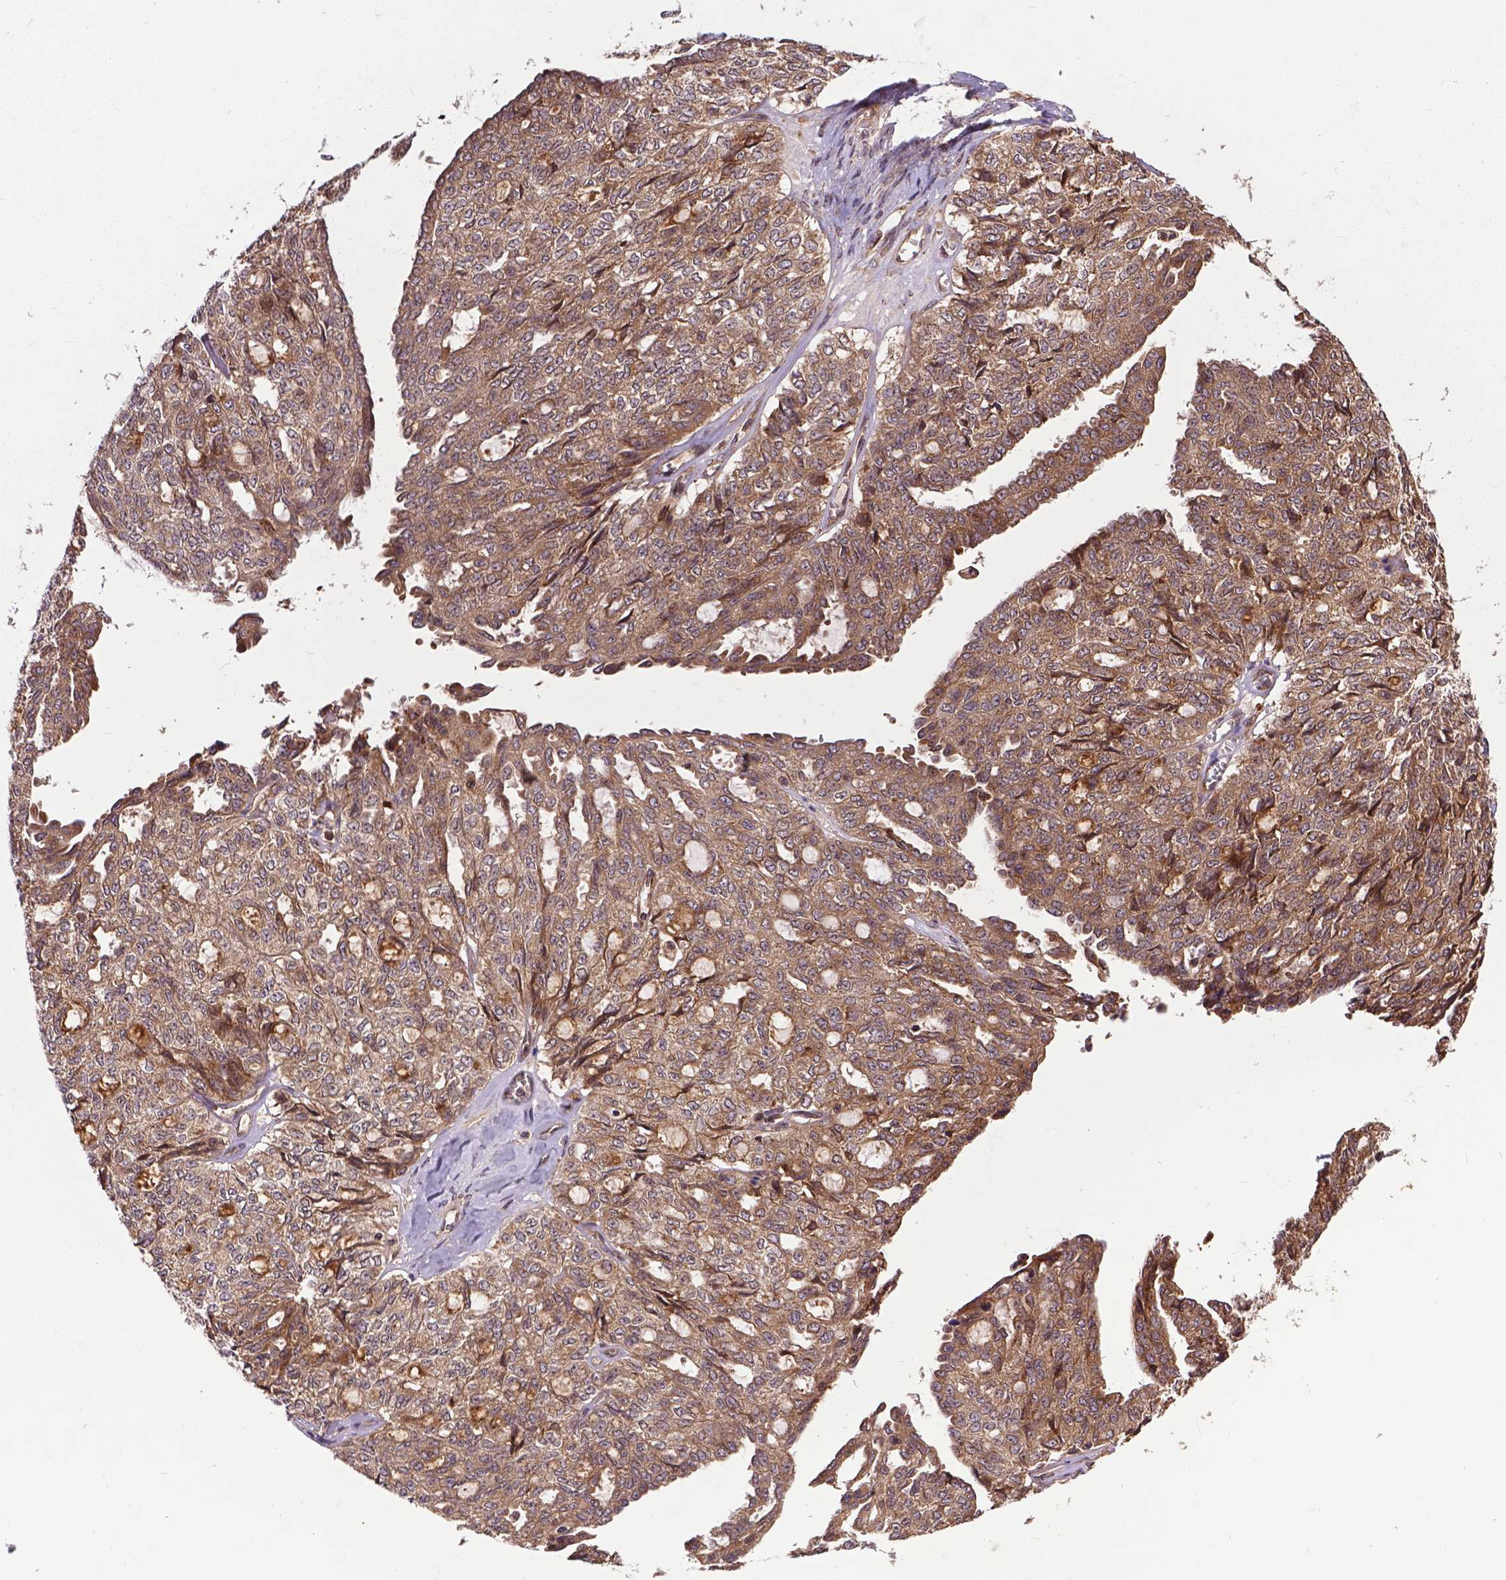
{"staining": {"intensity": "moderate", "quantity": ">75%", "location": "cytoplasmic/membranous"}, "tissue": "ovarian cancer", "cell_type": "Tumor cells", "image_type": "cancer", "snomed": [{"axis": "morphology", "description": "Cystadenocarcinoma, serous, NOS"}, {"axis": "topography", "description": "Ovary"}], "caption": "Moderate cytoplasmic/membranous protein expression is present in approximately >75% of tumor cells in ovarian serous cystadenocarcinoma.", "gene": "ZNF616", "patient": {"sex": "female", "age": 71}}